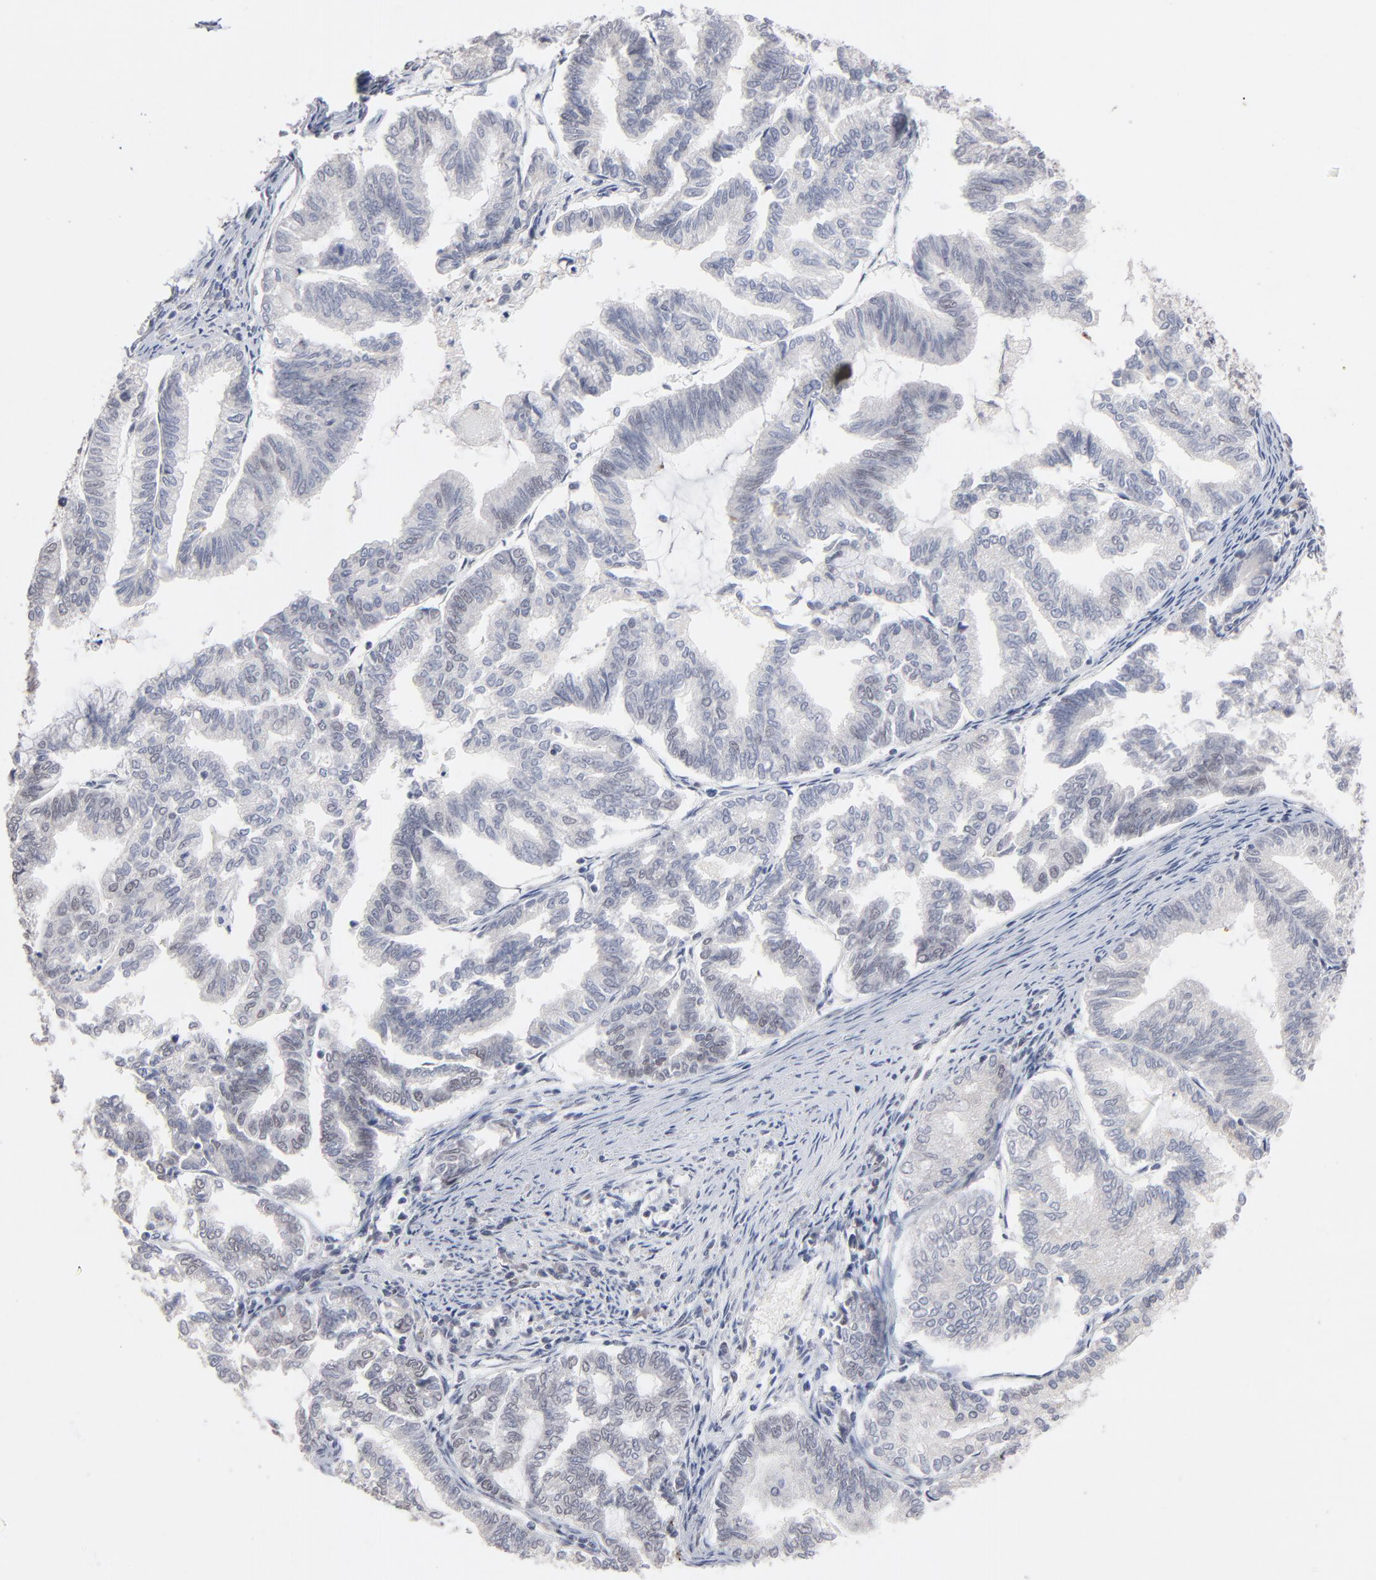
{"staining": {"intensity": "negative", "quantity": "none", "location": "none"}, "tissue": "endometrial cancer", "cell_type": "Tumor cells", "image_type": "cancer", "snomed": [{"axis": "morphology", "description": "Adenocarcinoma, NOS"}, {"axis": "topography", "description": "Endometrium"}], "caption": "Immunohistochemical staining of endometrial adenocarcinoma demonstrates no significant staining in tumor cells. (Immunohistochemistry (ihc), brightfield microscopy, high magnification).", "gene": "MBIP", "patient": {"sex": "female", "age": 79}}